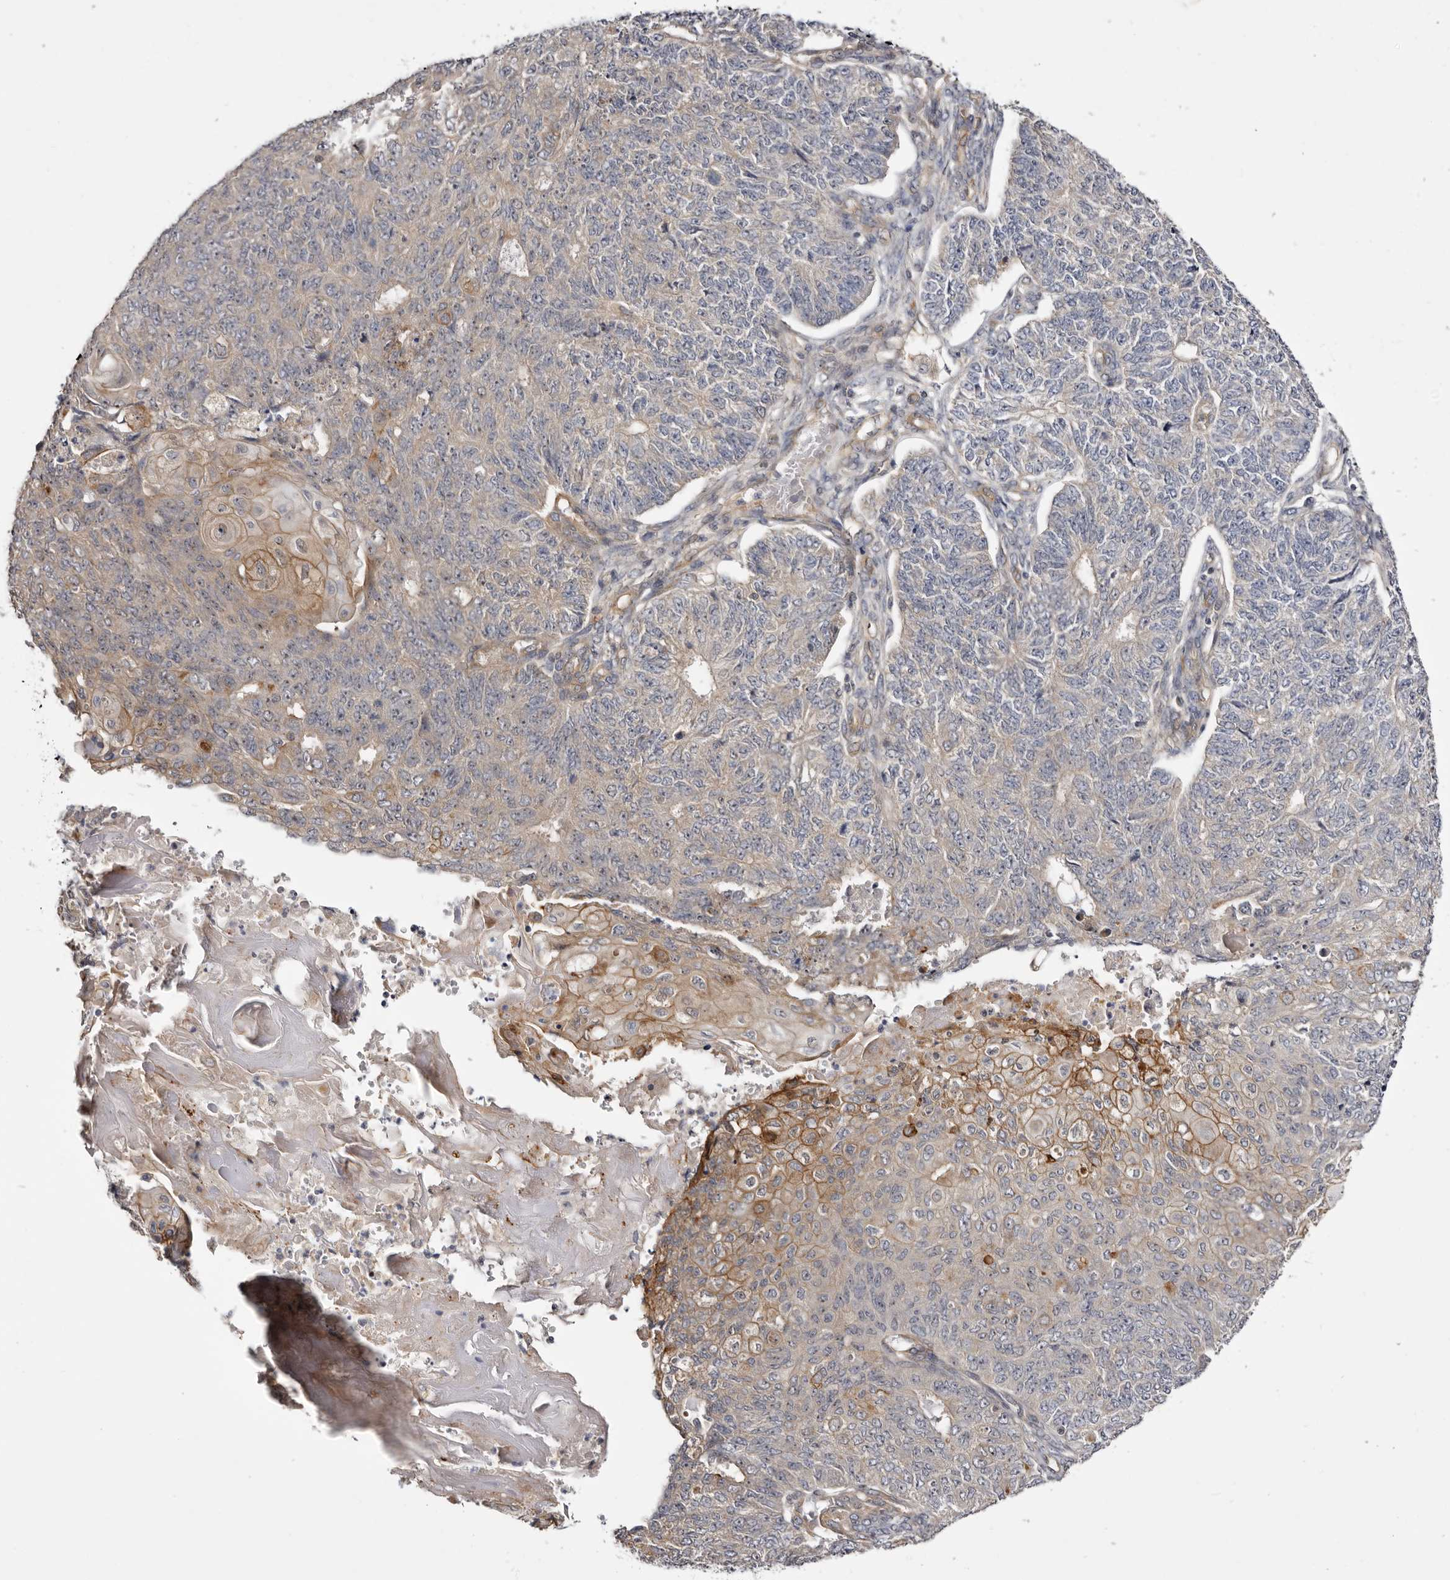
{"staining": {"intensity": "moderate", "quantity": "<25%", "location": "cytoplasmic/membranous"}, "tissue": "endometrial cancer", "cell_type": "Tumor cells", "image_type": "cancer", "snomed": [{"axis": "morphology", "description": "Adenocarcinoma, NOS"}, {"axis": "topography", "description": "Endometrium"}], "caption": "IHC histopathology image of endometrial adenocarcinoma stained for a protein (brown), which shows low levels of moderate cytoplasmic/membranous expression in approximately <25% of tumor cells.", "gene": "PANK4", "patient": {"sex": "female", "age": 32}}